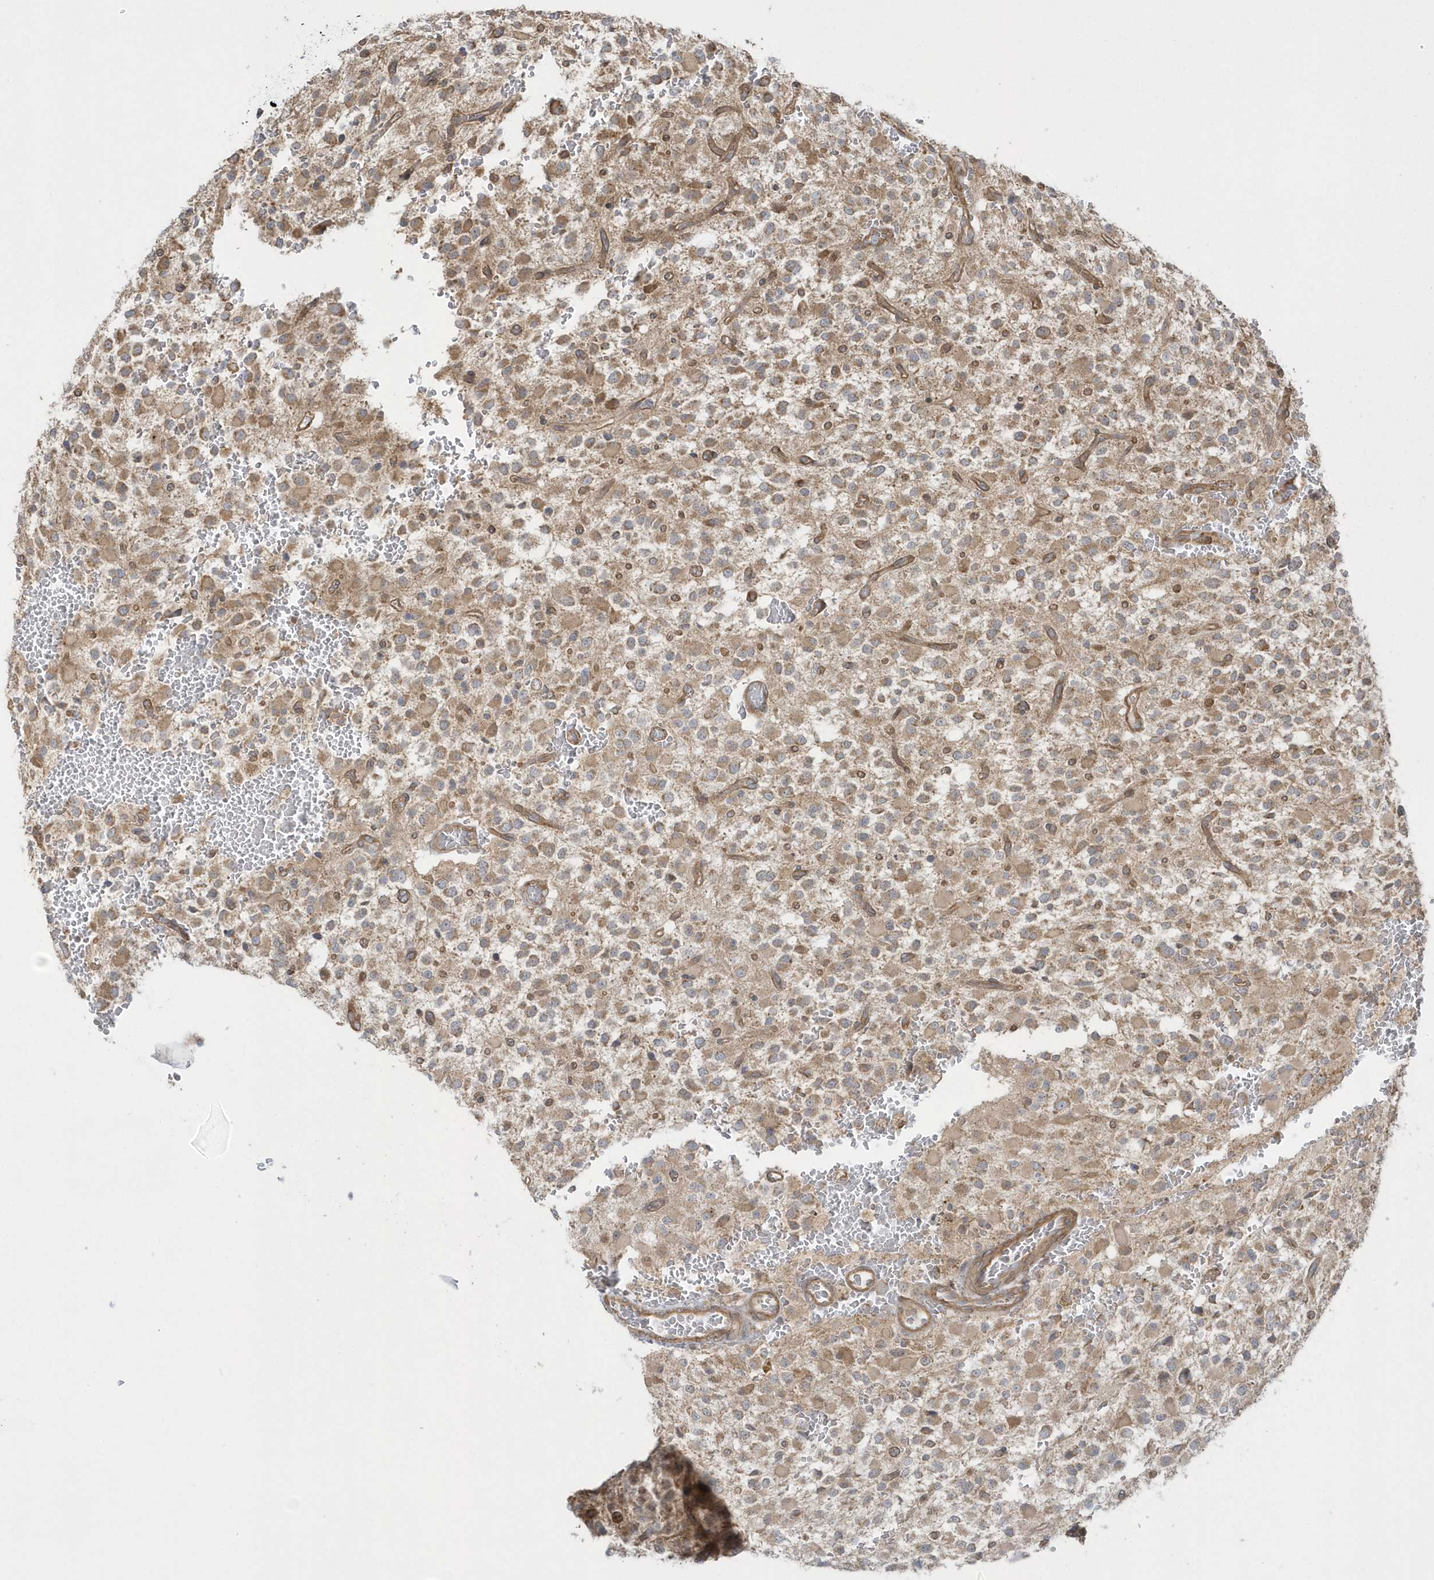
{"staining": {"intensity": "weak", "quantity": "25%-75%", "location": "cytoplasmic/membranous"}, "tissue": "glioma", "cell_type": "Tumor cells", "image_type": "cancer", "snomed": [{"axis": "morphology", "description": "Glioma, malignant, High grade"}, {"axis": "topography", "description": "Brain"}], "caption": "Glioma tissue reveals weak cytoplasmic/membranous staining in approximately 25%-75% of tumor cells, visualized by immunohistochemistry. Ihc stains the protein in brown and the nuclei are stained blue.", "gene": "ARMC8", "patient": {"sex": "male", "age": 34}}